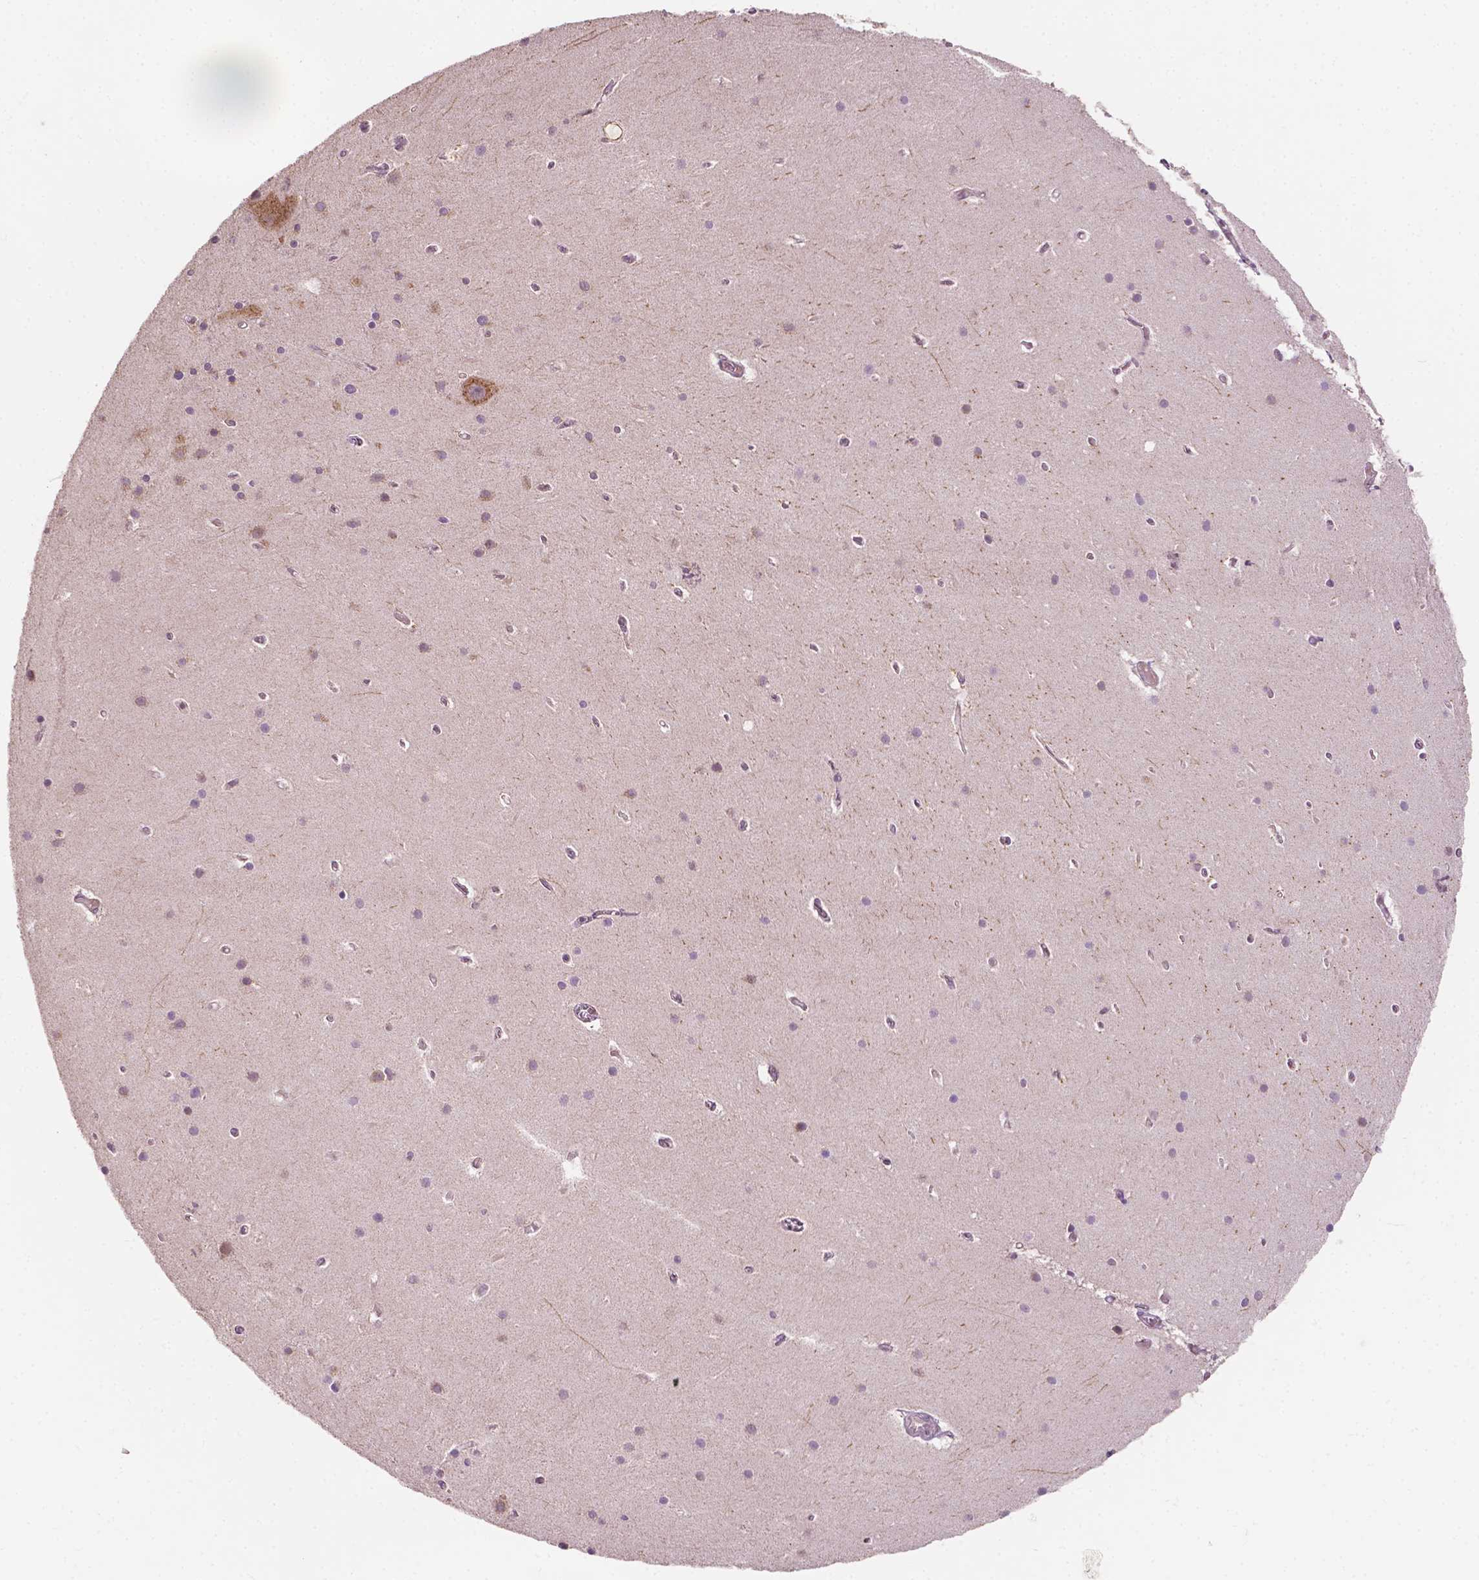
{"staining": {"intensity": "negative", "quantity": "none", "location": "none"}, "tissue": "cerebellum", "cell_type": "Cells in granular layer", "image_type": "normal", "snomed": [{"axis": "morphology", "description": "Normal tissue, NOS"}, {"axis": "topography", "description": "Cerebellum"}], "caption": "Protein analysis of normal cerebellum shows no significant expression in cells in granular layer. The staining is performed using DAB brown chromogen with nuclei counter-stained in using hematoxylin.", "gene": "EBAG9", "patient": {"sex": "male", "age": 70}}